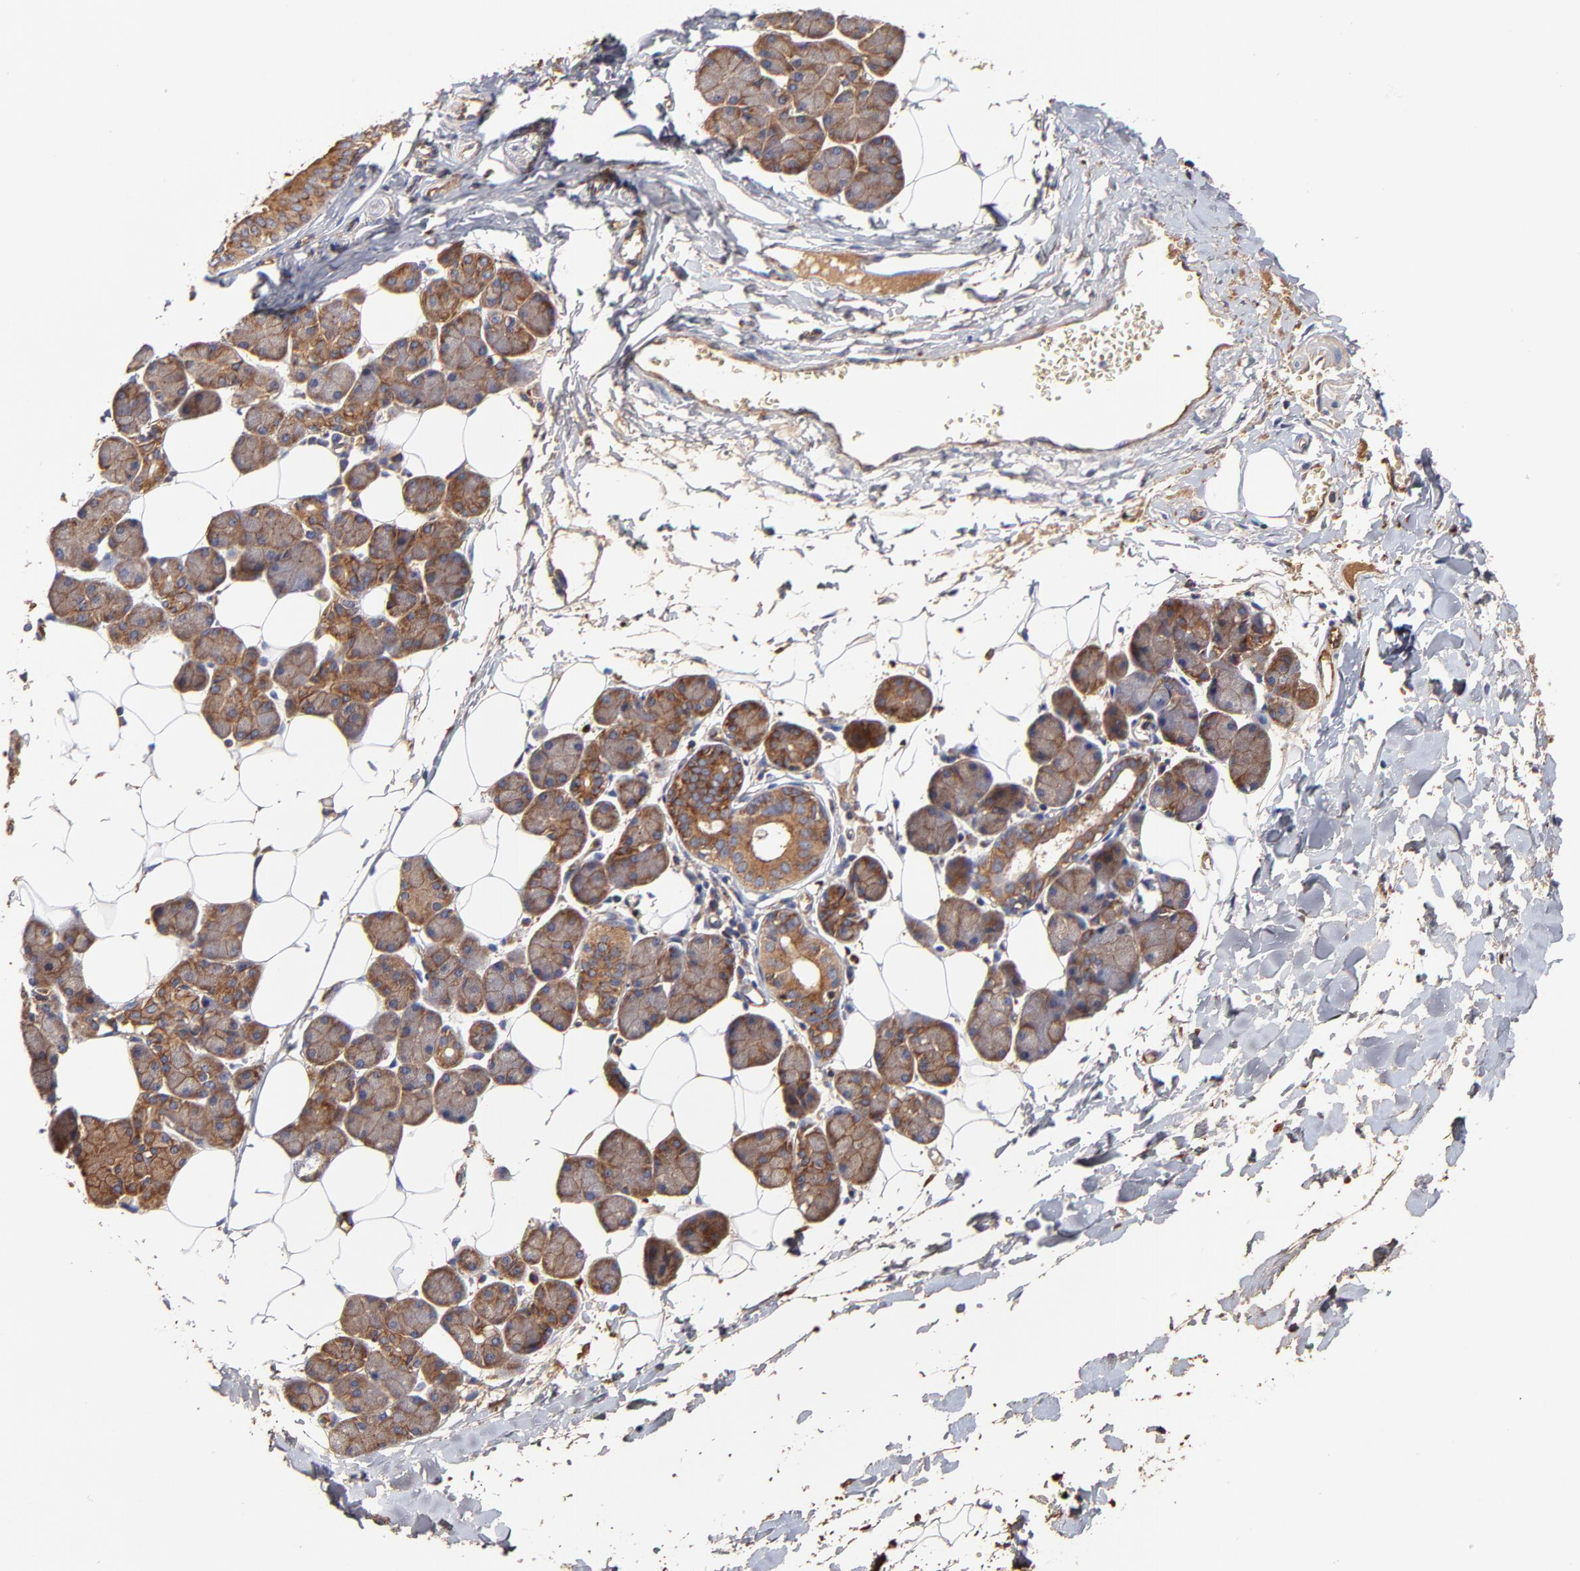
{"staining": {"intensity": "moderate", "quantity": ">75%", "location": "cytoplasmic/membranous"}, "tissue": "salivary gland", "cell_type": "Glandular cells", "image_type": "normal", "snomed": [{"axis": "morphology", "description": "Normal tissue, NOS"}, {"axis": "morphology", "description": "Adenoma, NOS"}, {"axis": "topography", "description": "Salivary gland"}], "caption": "A brown stain highlights moderate cytoplasmic/membranous staining of a protein in glandular cells of unremarkable human salivary gland.", "gene": "CD2AP", "patient": {"sex": "female", "age": 32}}